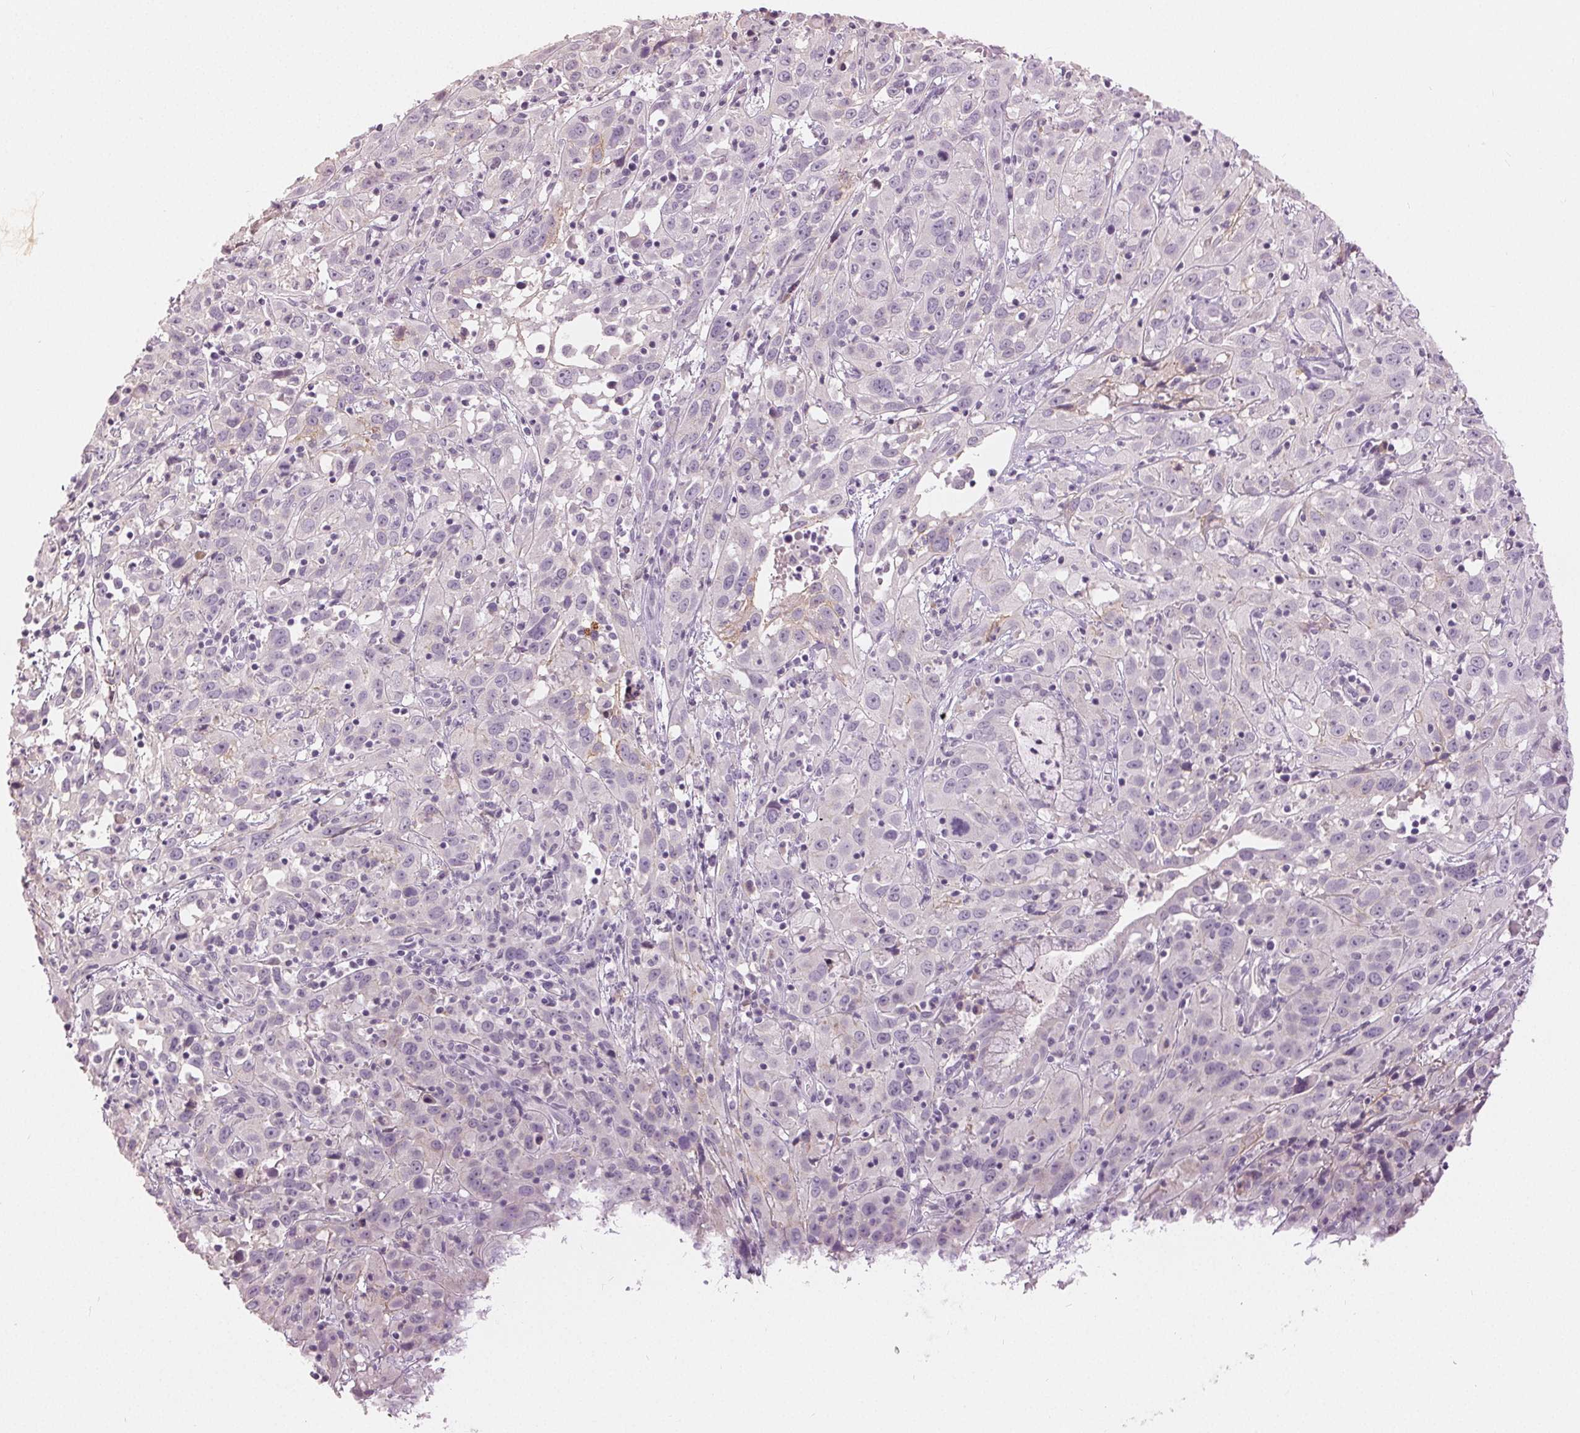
{"staining": {"intensity": "negative", "quantity": "none", "location": "none"}, "tissue": "cervical cancer", "cell_type": "Tumor cells", "image_type": "cancer", "snomed": [{"axis": "morphology", "description": "Squamous cell carcinoma, NOS"}, {"axis": "topography", "description": "Cervix"}], "caption": "Immunohistochemistry micrograph of cervical cancer stained for a protein (brown), which shows no expression in tumor cells.", "gene": "DSG3", "patient": {"sex": "female", "age": 32}}